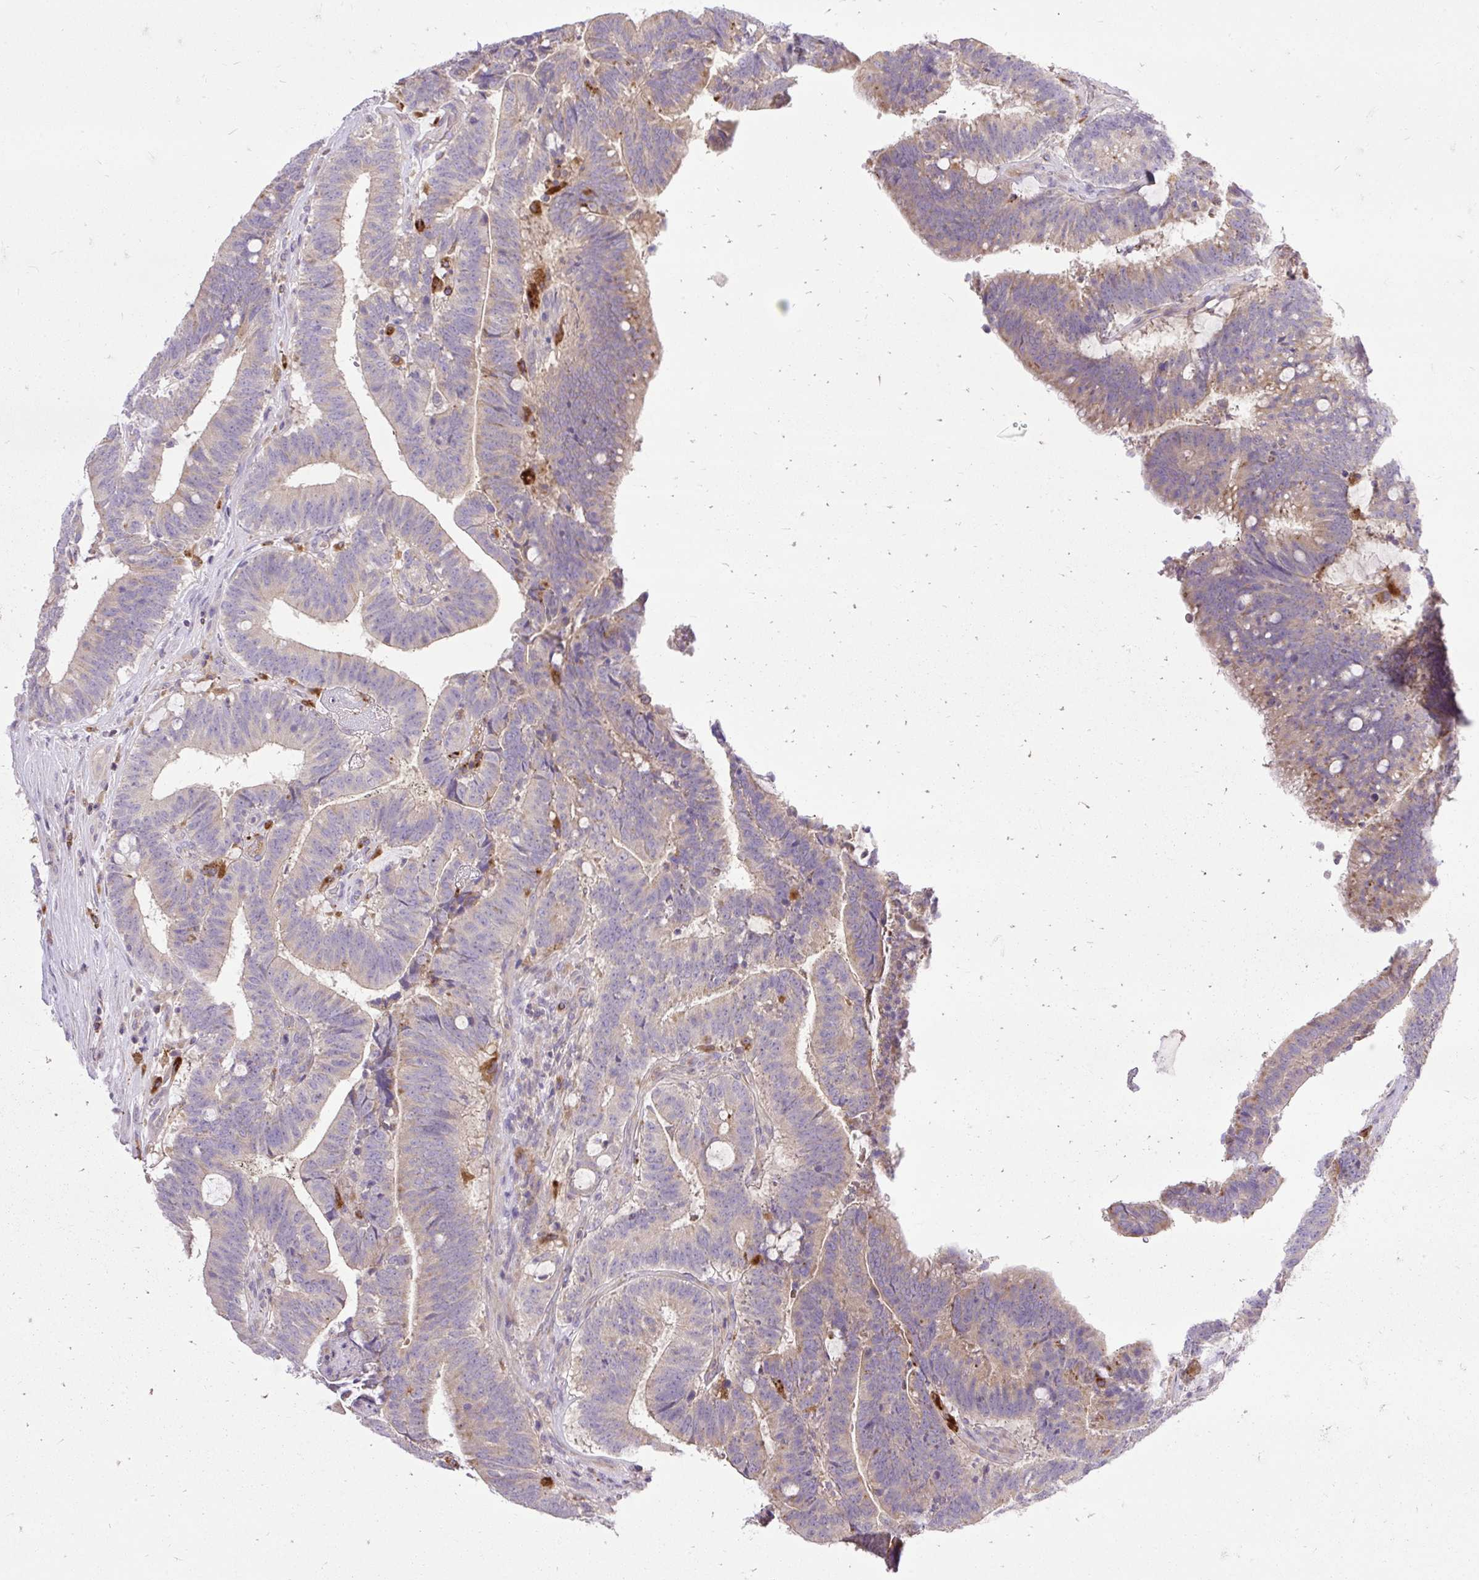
{"staining": {"intensity": "weak", "quantity": "25%-75%", "location": "cytoplasmic/membranous"}, "tissue": "colorectal cancer", "cell_type": "Tumor cells", "image_type": "cancer", "snomed": [{"axis": "morphology", "description": "Adenocarcinoma, NOS"}, {"axis": "topography", "description": "Colon"}], "caption": "Human adenocarcinoma (colorectal) stained with a protein marker demonstrates weak staining in tumor cells.", "gene": "HEXB", "patient": {"sex": "female", "age": 43}}